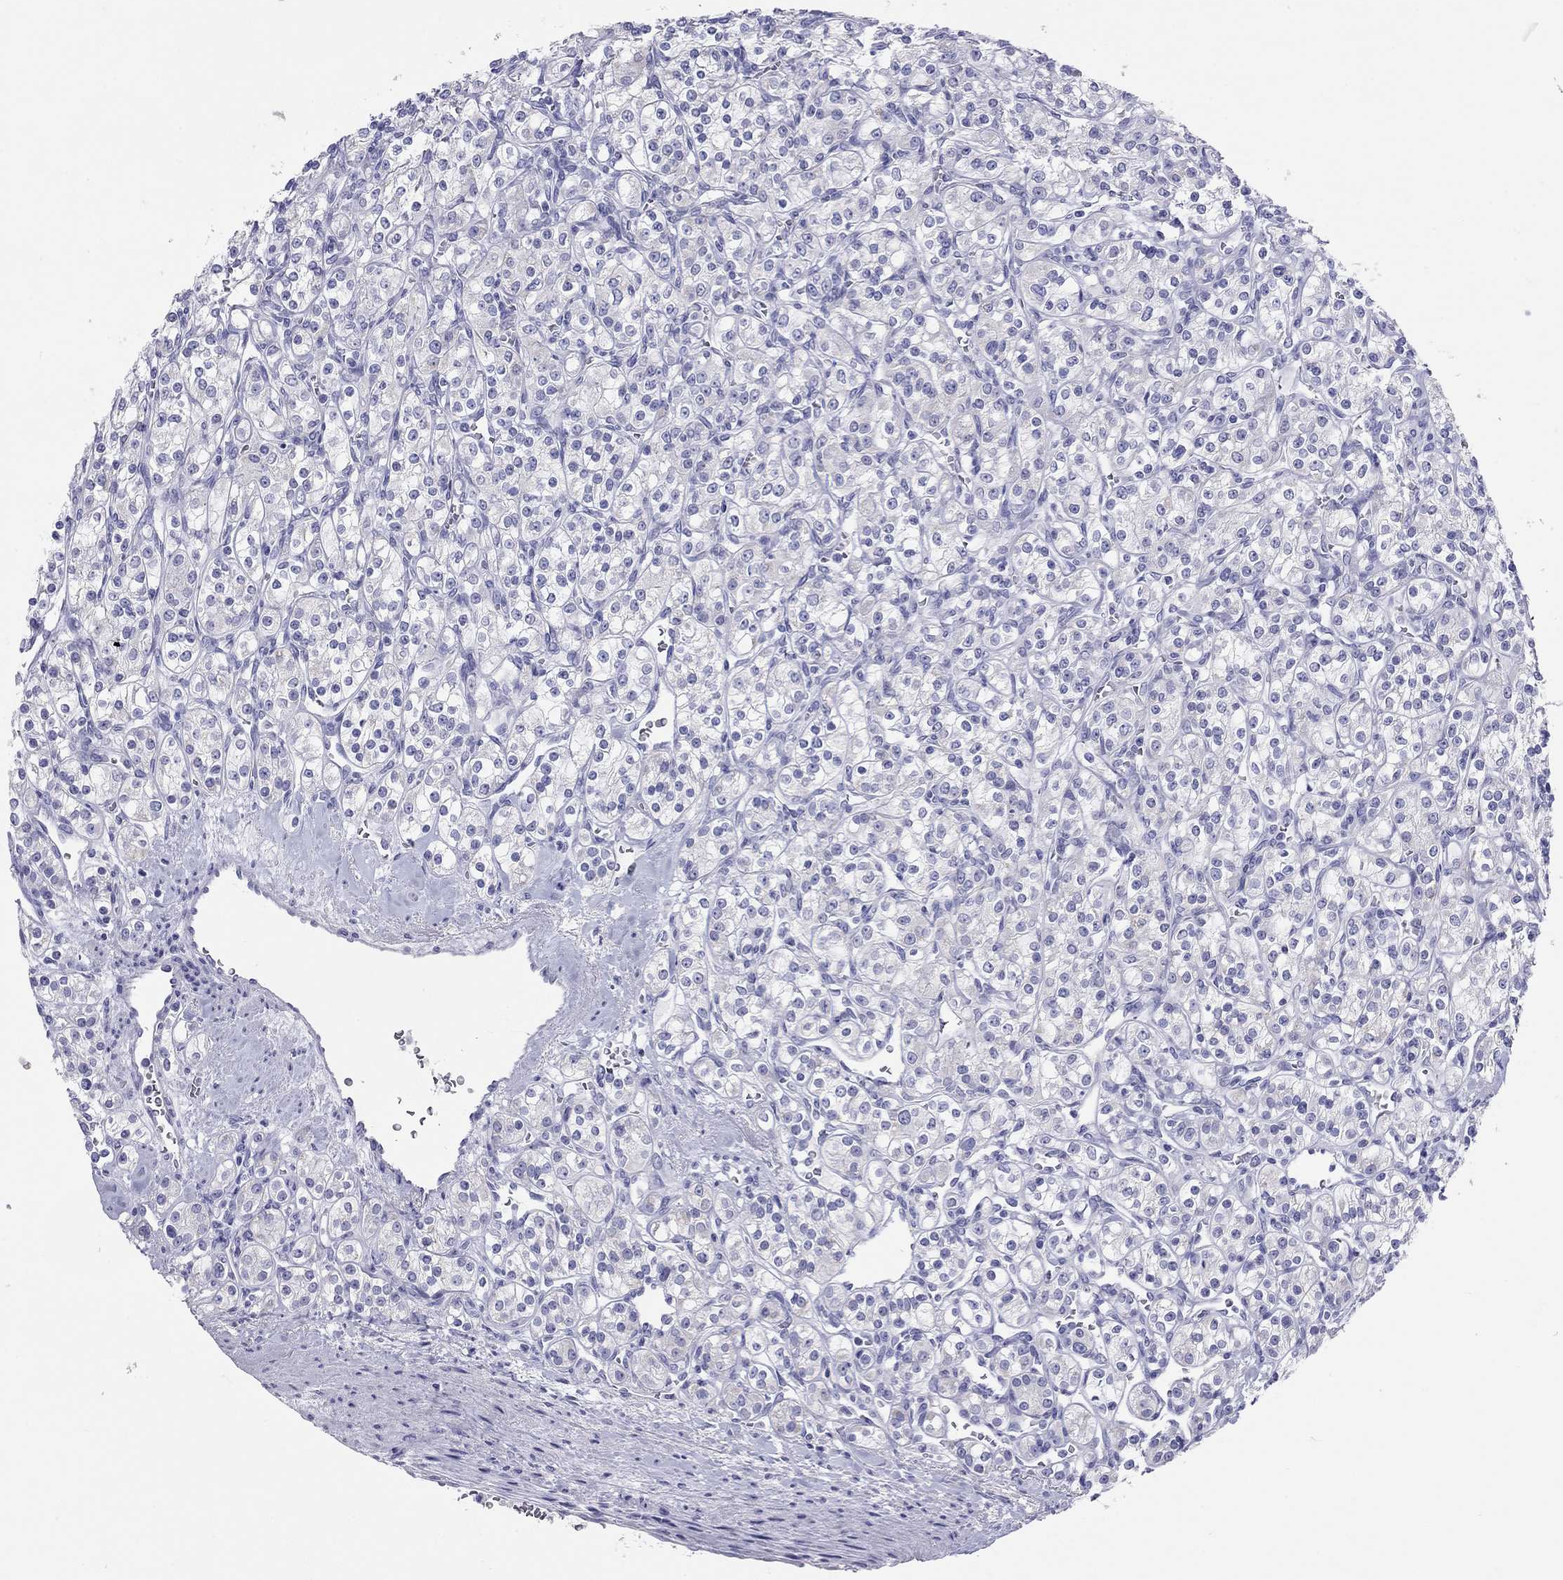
{"staining": {"intensity": "negative", "quantity": "none", "location": "none"}, "tissue": "renal cancer", "cell_type": "Tumor cells", "image_type": "cancer", "snomed": [{"axis": "morphology", "description": "Adenocarcinoma, NOS"}, {"axis": "topography", "description": "Kidney"}], "caption": "Tumor cells are negative for protein expression in human renal cancer. (DAB (3,3'-diaminobenzidine) immunohistochemistry (IHC) with hematoxylin counter stain).", "gene": "DPY19L2", "patient": {"sex": "male", "age": 77}}